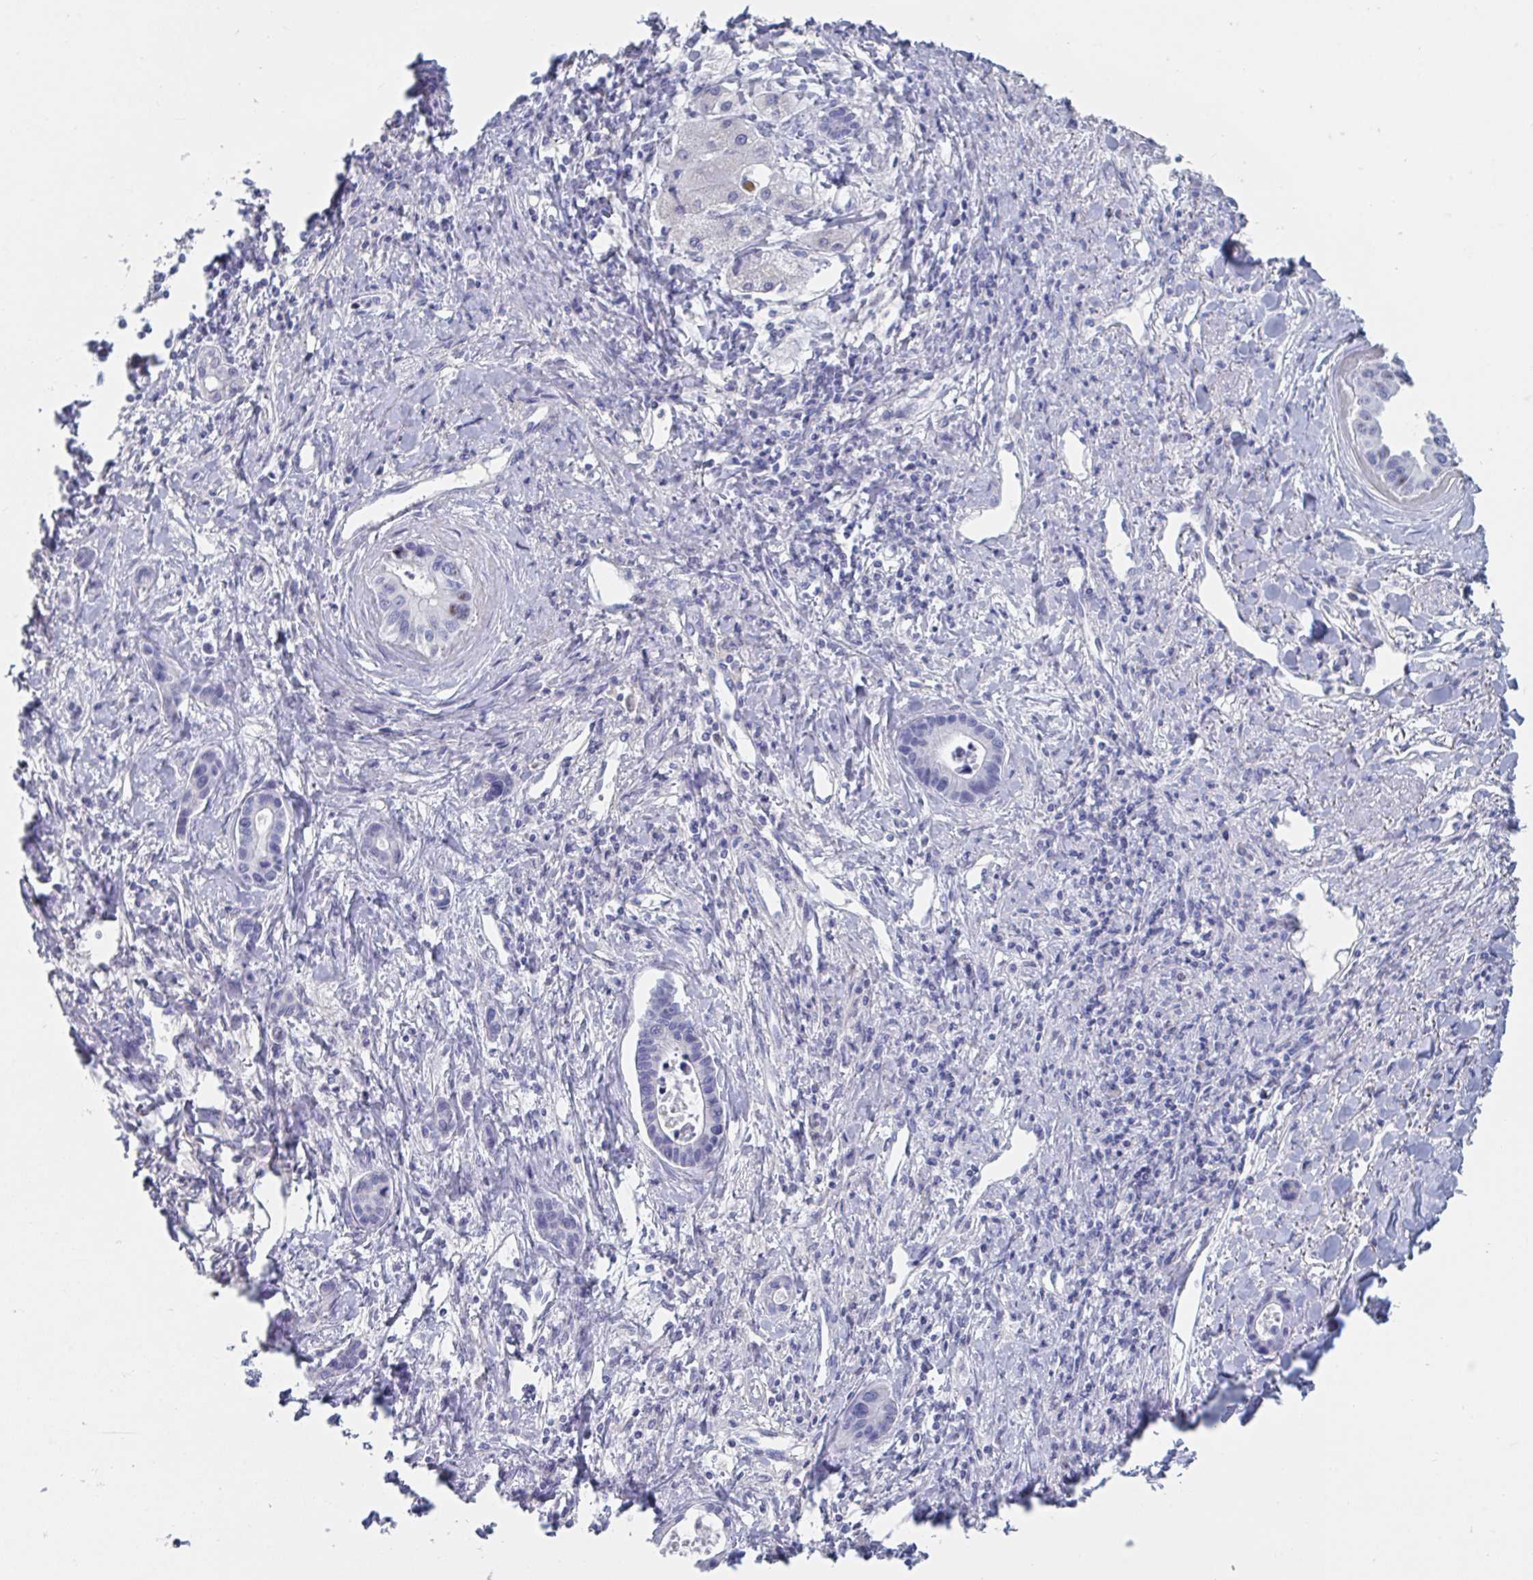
{"staining": {"intensity": "negative", "quantity": "none", "location": "none"}, "tissue": "liver cancer", "cell_type": "Tumor cells", "image_type": "cancer", "snomed": [{"axis": "morphology", "description": "Cholangiocarcinoma"}, {"axis": "topography", "description": "Liver"}], "caption": "The immunohistochemistry image has no significant expression in tumor cells of liver cancer tissue.", "gene": "DPEP3", "patient": {"sex": "male", "age": 66}}